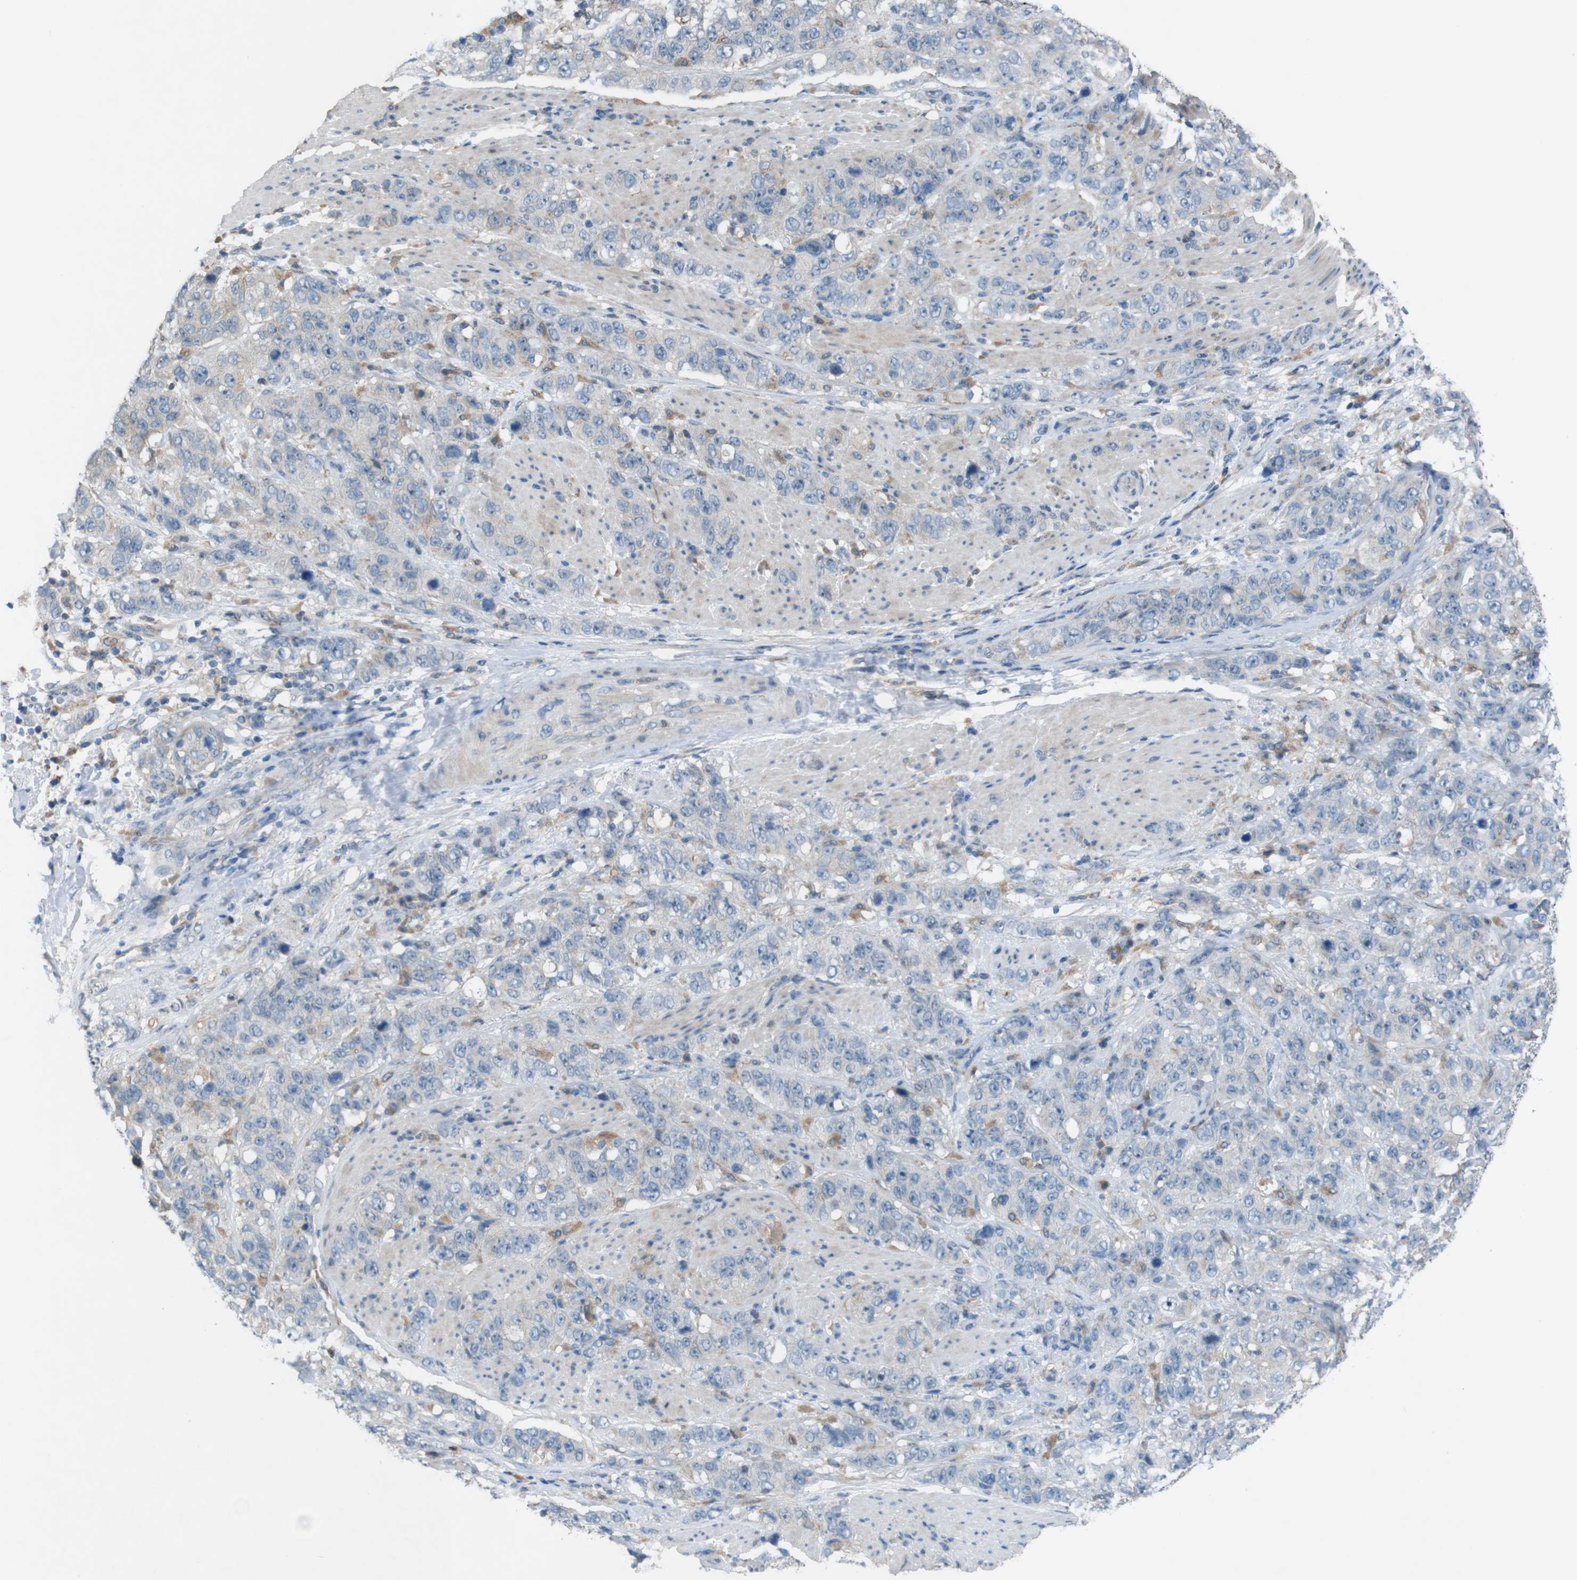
{"staining": {"intensity": "weak", "quantity": "<25%", "location": "cytoplasmic/membranous"}, "tissue": "stomach cancer", "cell_type": "Tumor cells", "image_type": "cancer", "snomed": [{"axis": "morphology", "description": "Adenocarcinoma, NOS"}, {"axis": "topography", "description": "Stomach"}], "caption": "There is no significant positivity in tumor cells of stomach adenocarcinoma. (Immunohistochemistry (ihc), brightfield microscopy, high magnification).", "gene": "MOGAT3", "patient": {"sex": "male", "age": 48}}